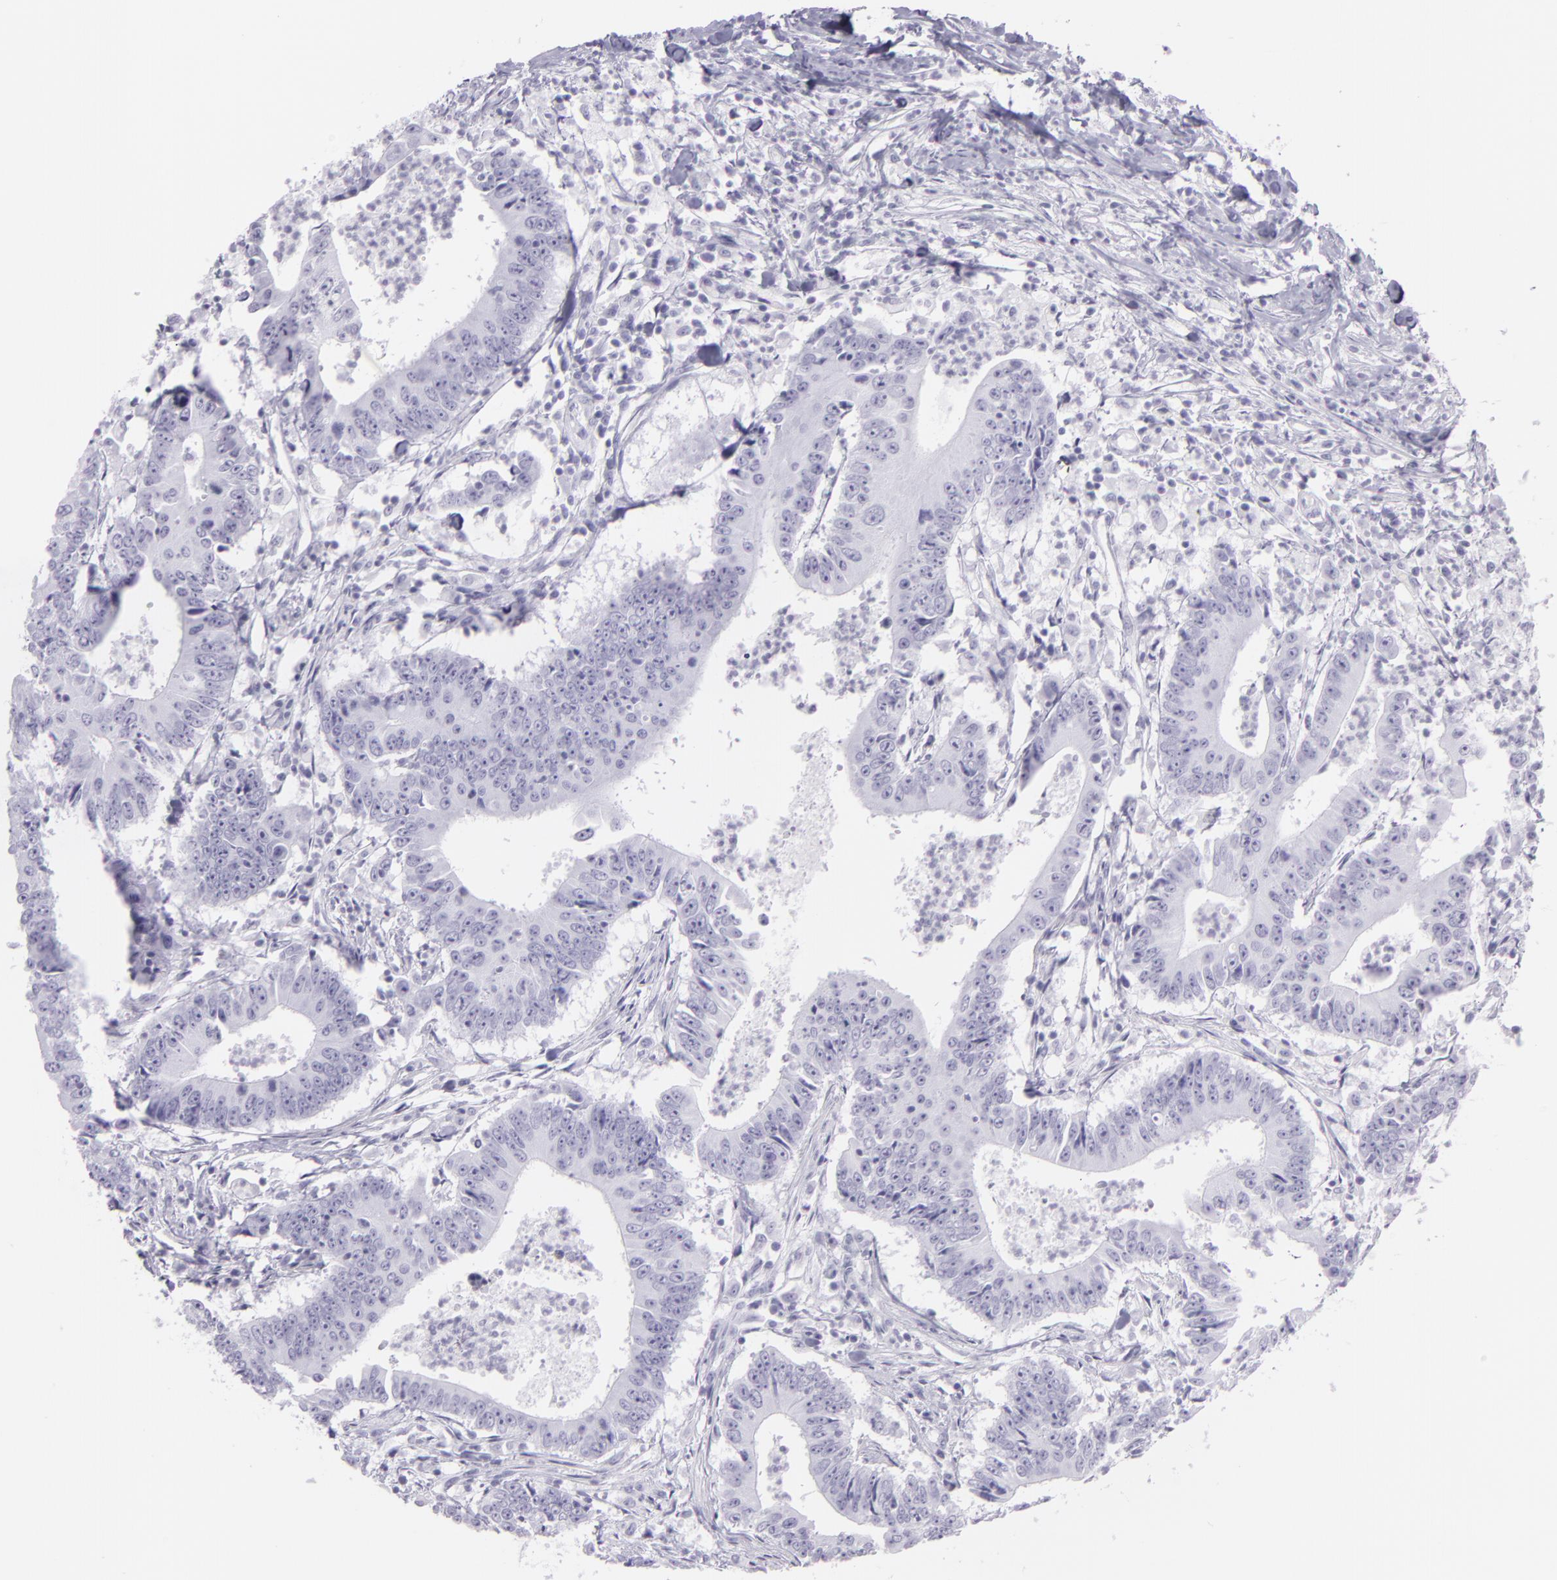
{"staining": {"intensity": "negative", "quantity": "none", "location": "none"}, "tissue": "colorectal cancer", "cell_type": "Tumor cells", "image_type": "cancer", "snomed": [{"axis": "morphology", "description": "Adenocarcinoma, NOS"}, {"axis": "topography", "description": "Colon"}], "caption": "This is an immunohistochemistry histopathology image of human colorectal cancer (adenocarcinoma). There is no staining in tumor cells.", "gene": "MUC6", "patient": {"sex": "male", "age": 55}}